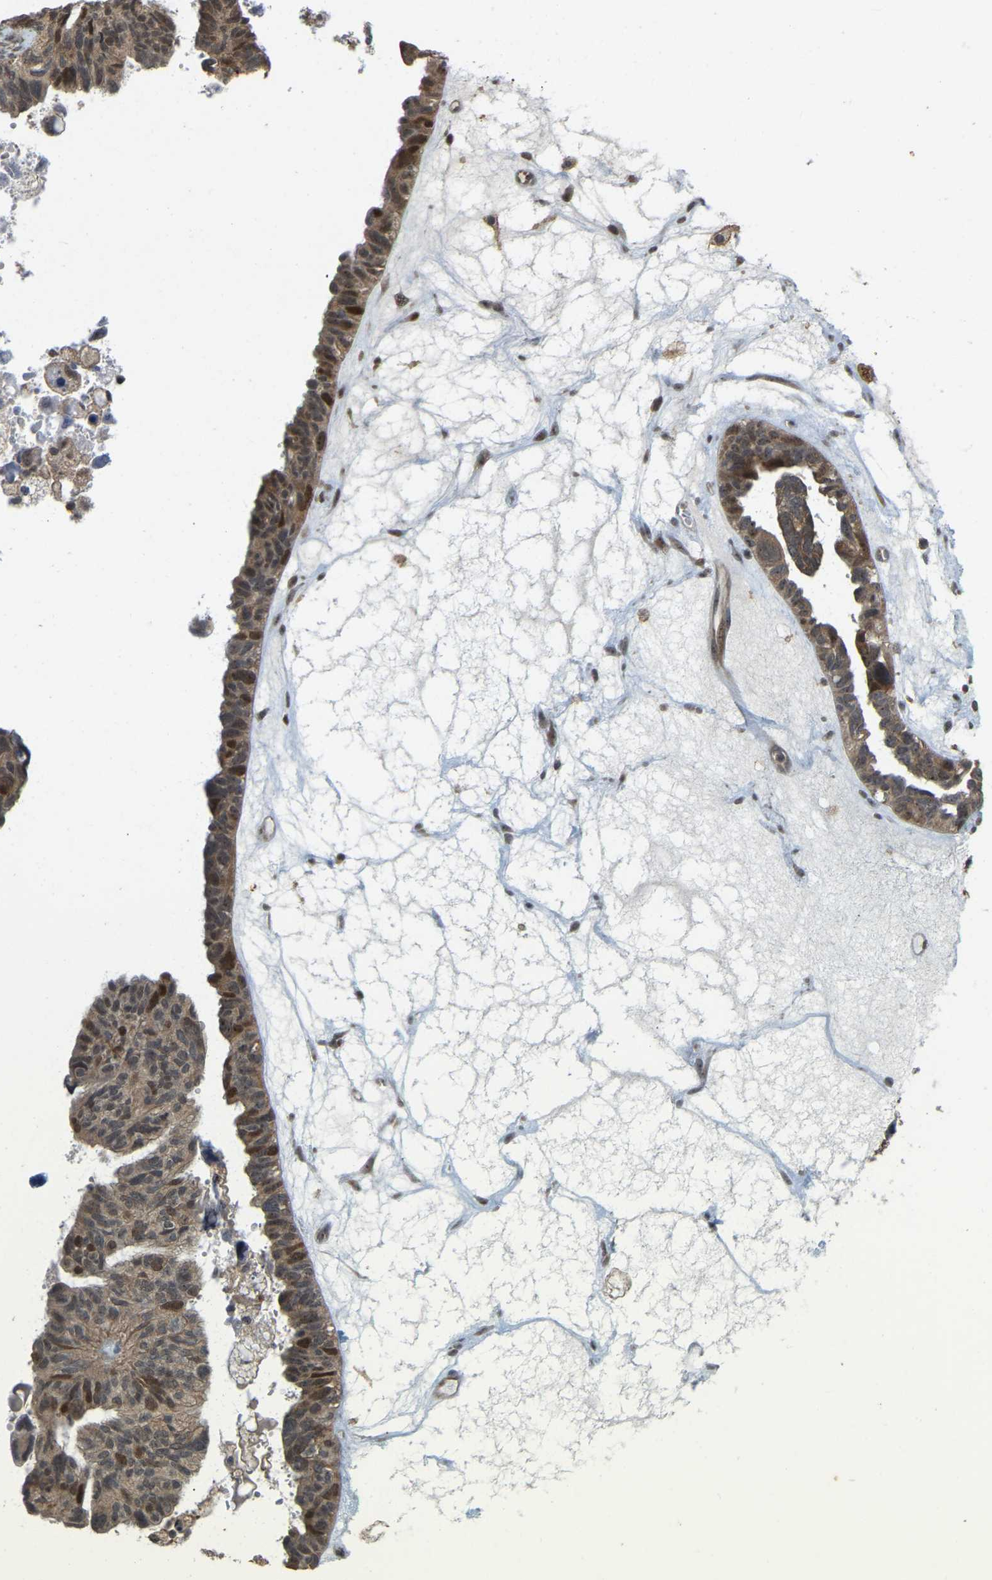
{"staining": {"intensity": "moderate", "quantity": "25%-75%", "location": "nuclear"}, "tissue": "ovarian cancer", "cell_type": "Tumor cells", "image_type": "cancer", "snomed": [{"axis": "morphology", "description": "Cystadenocarcinoma, serous, NOS"}, {"axis": "topography", "description": "Ovary"}], "caption": "Approximately 25%-75% of tumor cells in human serous cystadenocarcinoma (ovarian) demonstrate moderate nuclear protein expression as visualized by brown immunohistochemical staining.", "gene": "BRF2", "patient": {"sex": "female", "age": 79}}